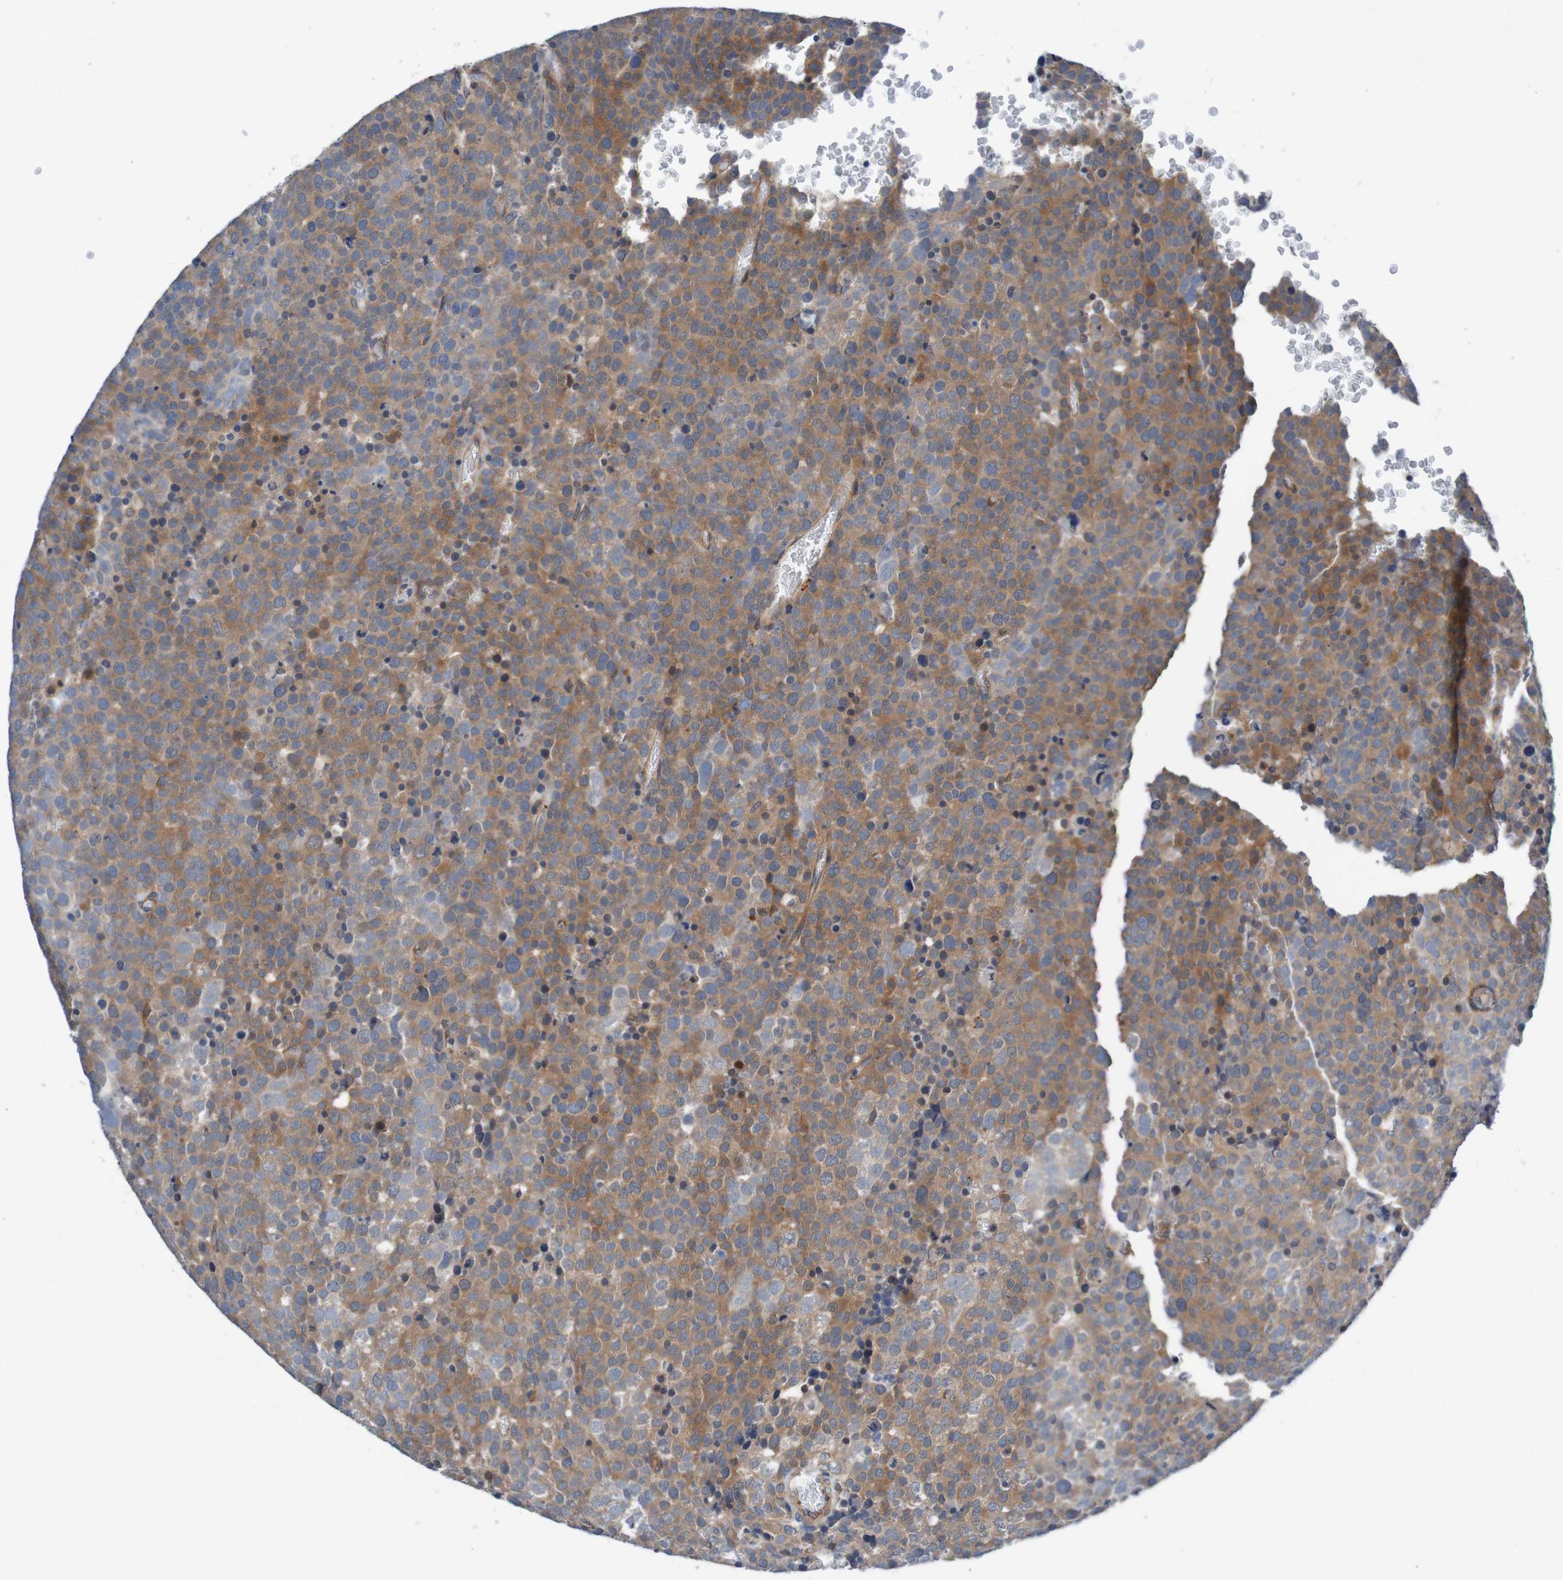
{"staining": {"intensity": "moderate", "quantity": ">75%", "location": "cytoplasmic/membranous"}, "tissue": "testis cancer", "cell_type": "Tumor cells", "image_type": "cancer", "snomed": [{"axis": "morphology", "description": "Seminoma, NOS"}, {"axis": "topography", "description": "Testis"}], "caption": "Immunohistochemistry (DAB) staining of testis cancer (seminoma) exhibits moderate cytoplasmic/membranous protein staining in about >75% of tumor cells. (Brightfield microscopy of DAB IHC at high magnification).", "gene": "CPED1", "patient": {"sex": "male", "age": 71}}